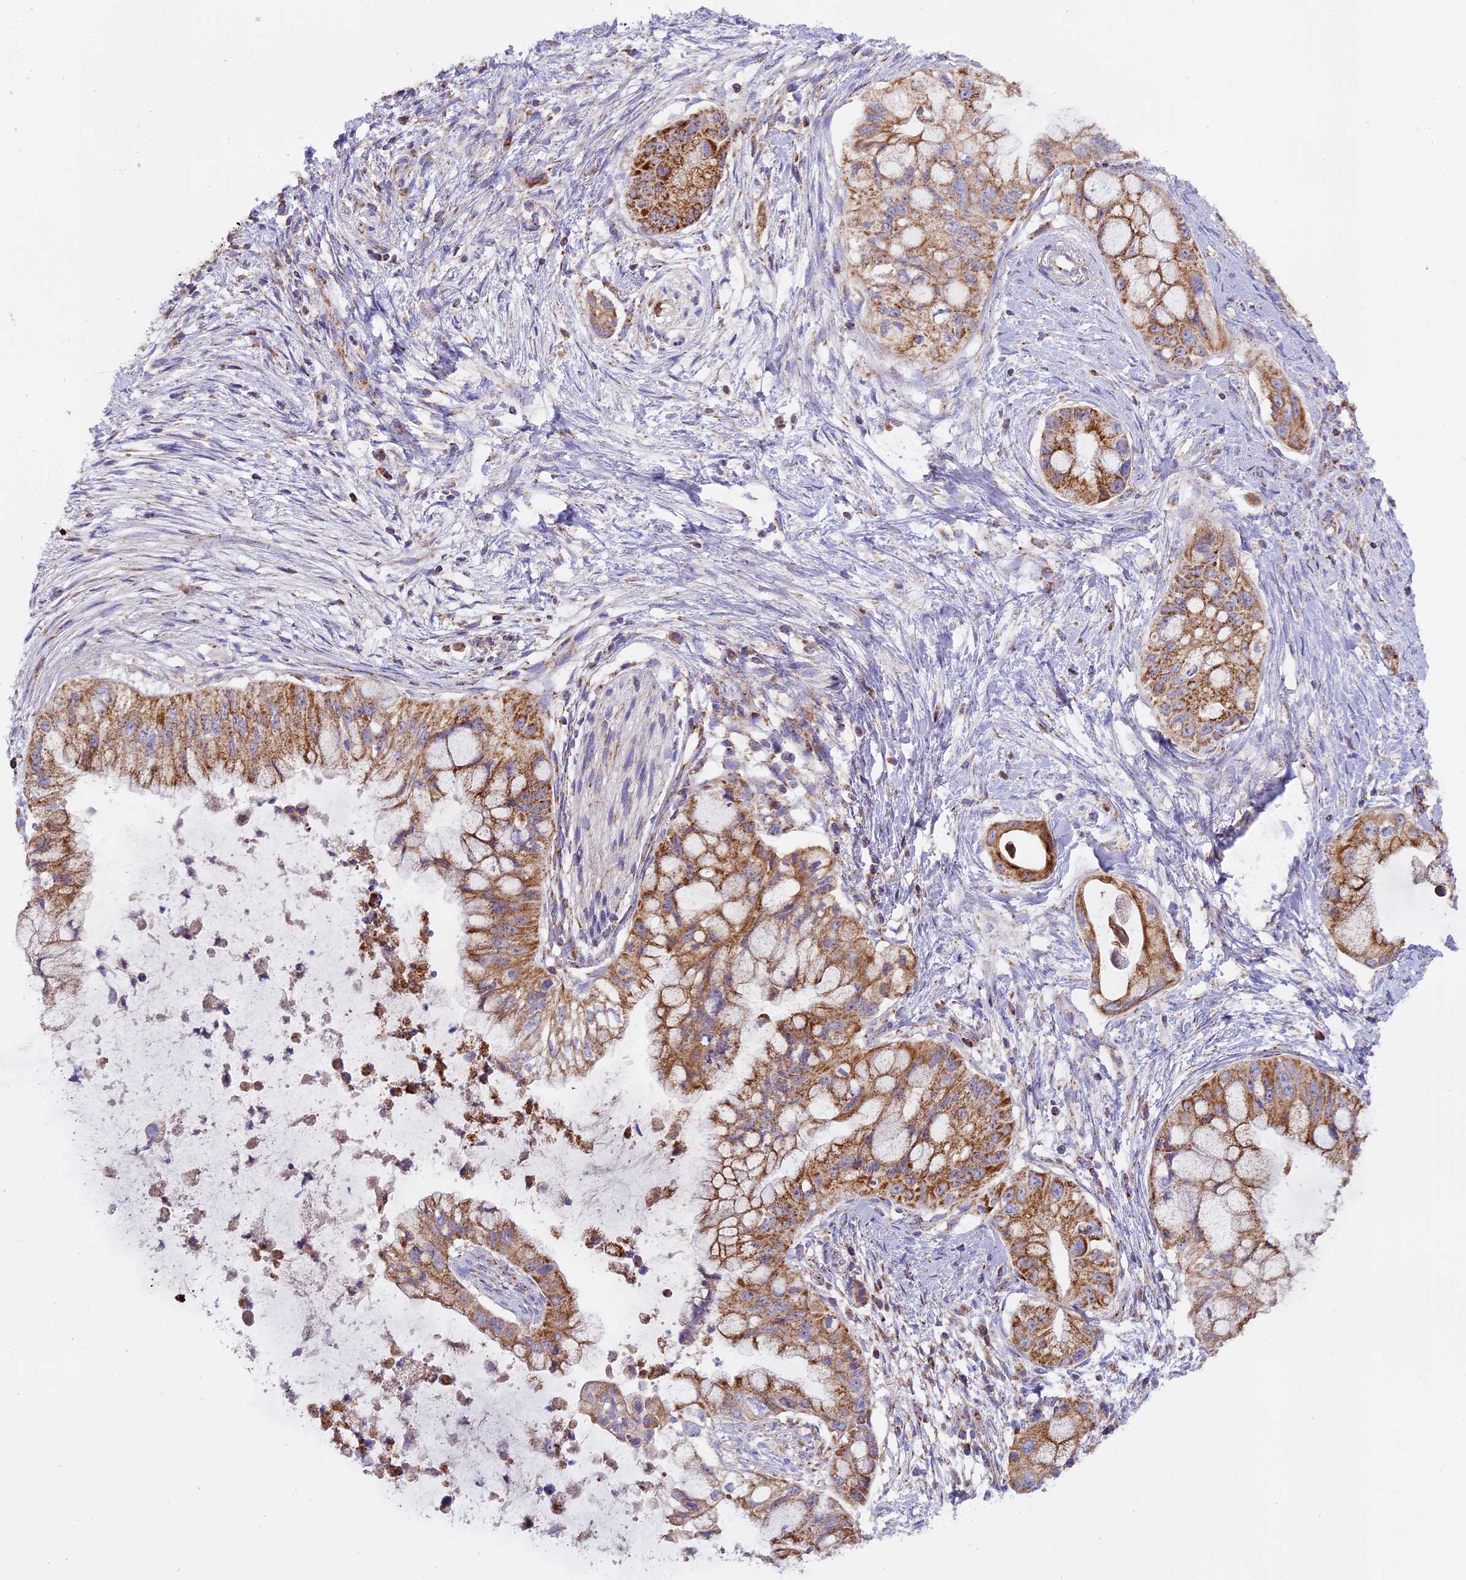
{"staining": {"intensity": "moderate", "quantity": ">75%", "location": "cytoplasmic/membranous"}, "tissue": "pancreatic cancer", "cell_type": "Tumor cells", "image_type": "cancer", "snomed": [{"axis": "morphology", "description": "Adenocarcinoma, NOS"}, {"axis": "topography", "description": "Pancreas"}], "caption": "Pancreatic cancer (adenocarcinoma) was stained to show a protein in brown. There is medium levels of moderate cytoplasmic/membranous staining in approximately >75% of tumor cells.", "gene": "MRPS34", "patient": {"sex": "male", "age": 48}}